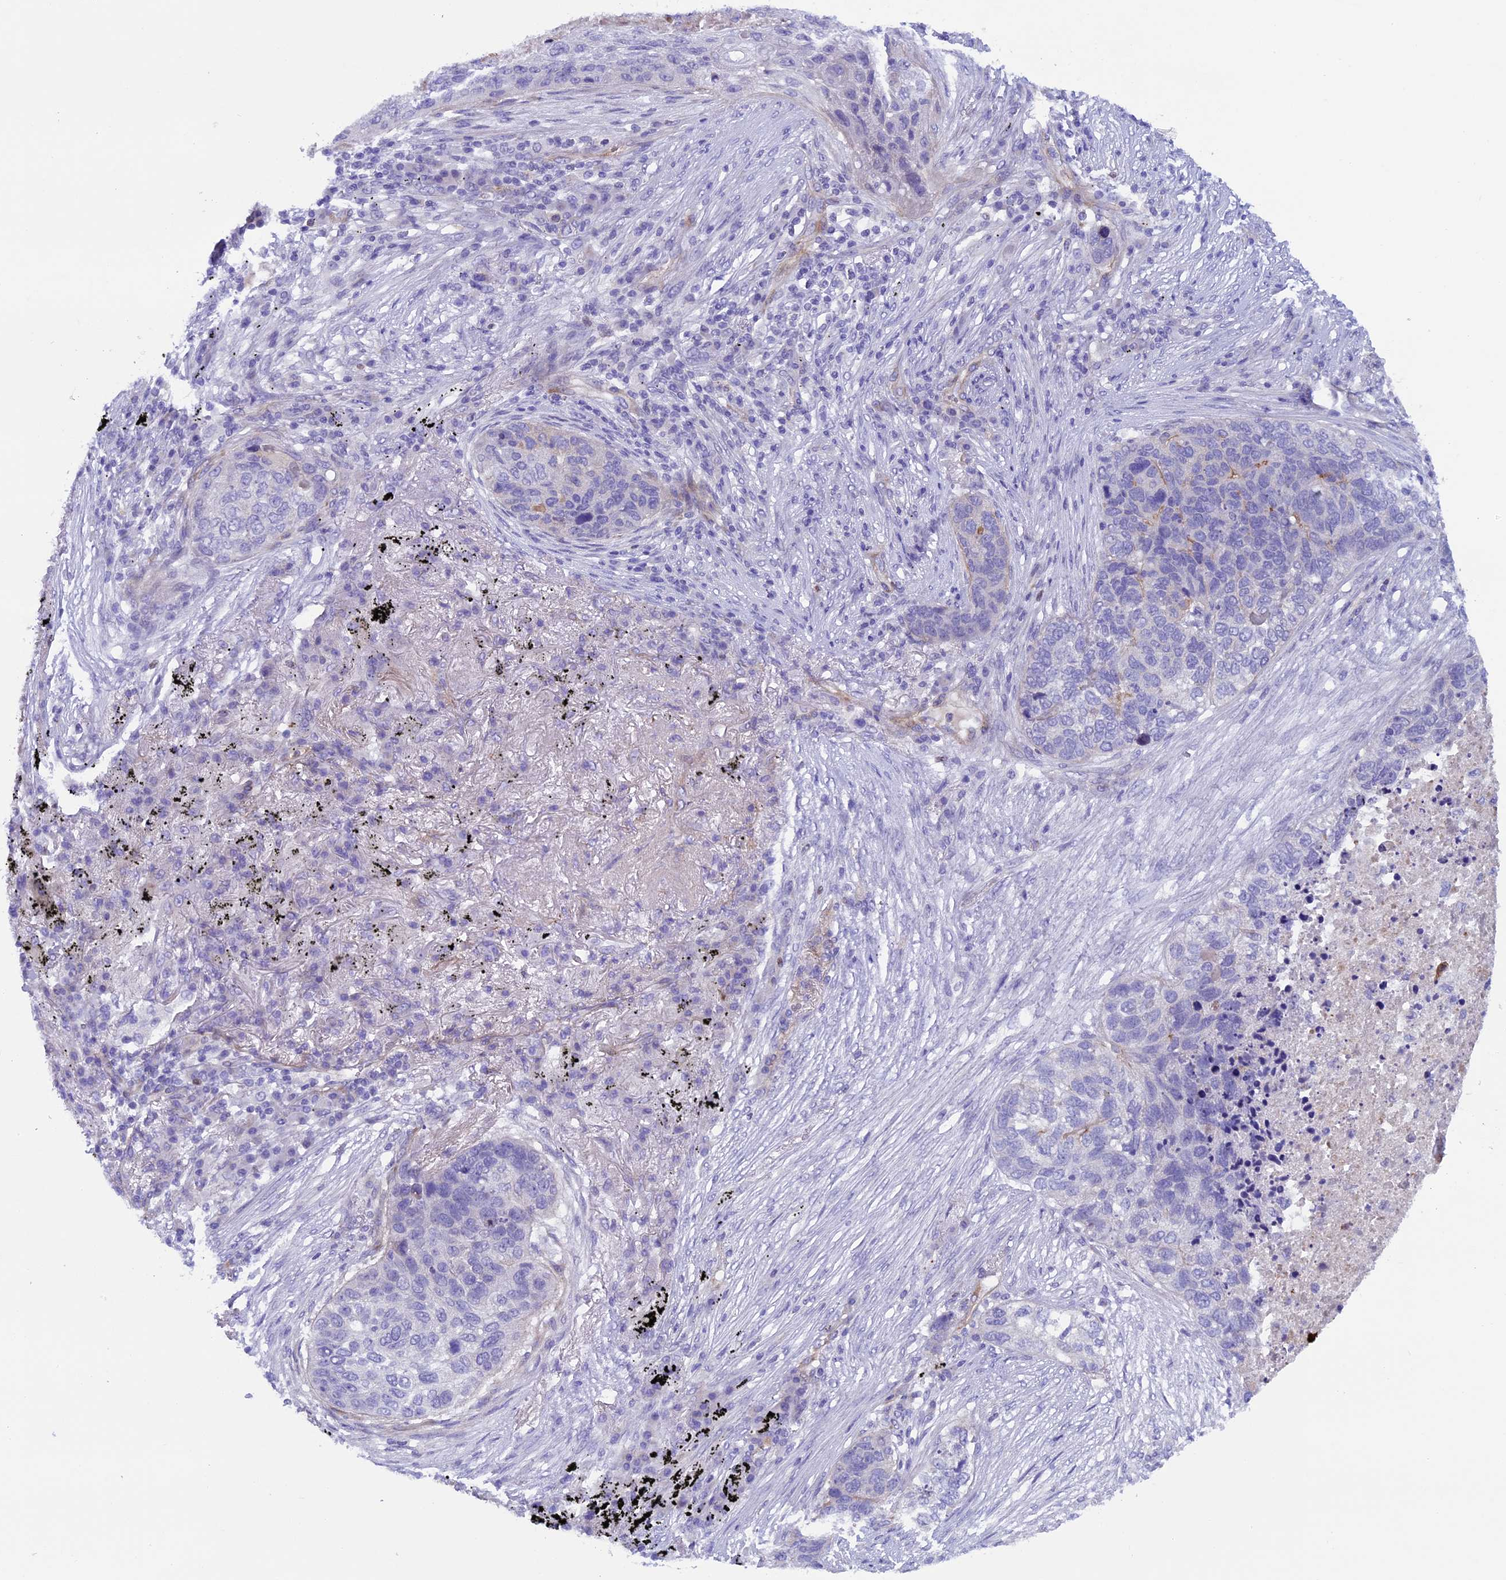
{"staining": {"intensity": "negative", "quantity": "none", "location": "none"}, "tissue": "lung cancer", "cell_type": "Tumor cells", "image_type": "cancer", "snomed": [{"axis": "morphology", "description": "Squamous cell carcinoma, NOS"}, {"axis": "topography", "description": "Lung"}], "caption": "This is an immunohistochemistry histopathology image of lung cancer (squamous cell carcinoma). There is no staining in tumor cells.", "gene": "LOXL1", "patient": {"sex": "female", "age": 63}}